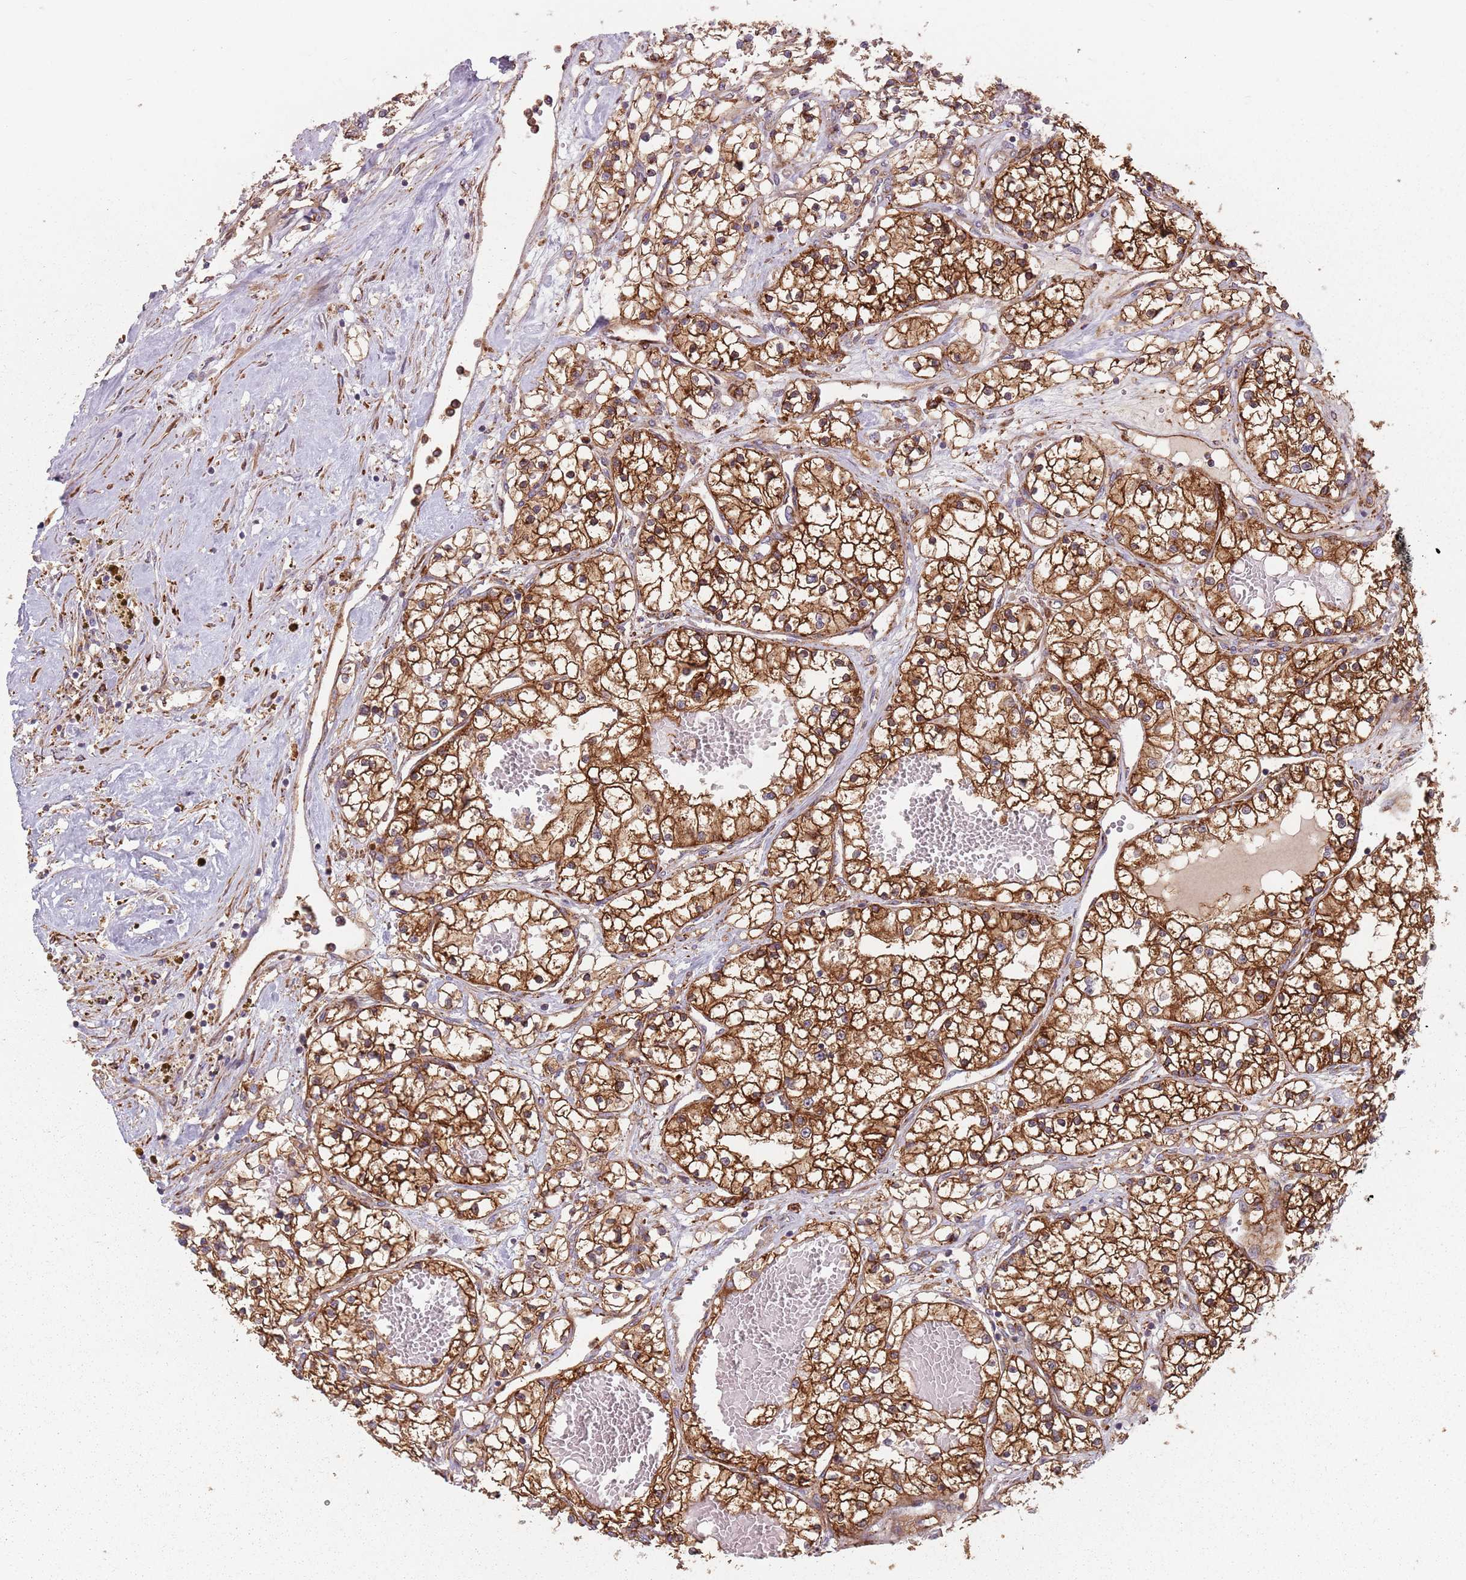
{"staining": {"intensity": "strong", "quantity": ">75%", "location": "cytoplasmic/membranous"}, "tissue": "renal cancer", "cell_type": "Tumor cells", "image_type": "cancer", "snomed": [{"axis": "morphology", "description": "Normal tissue, NOS"}, {"axis": "morphology", "description": "Adenocarcinoma, NOS"}, {"axis": "topography", "description": "Kidney"}], "caption": "Protein staining of renal cancer tissue shows strong cytoplasmic/membranous positivity in about >75% of tumor cells. (Brightfield microscopy of DAB IHC at high magnification).", "gene": "TPD52L2", "patient": {"sex": "male", "age": 68}}